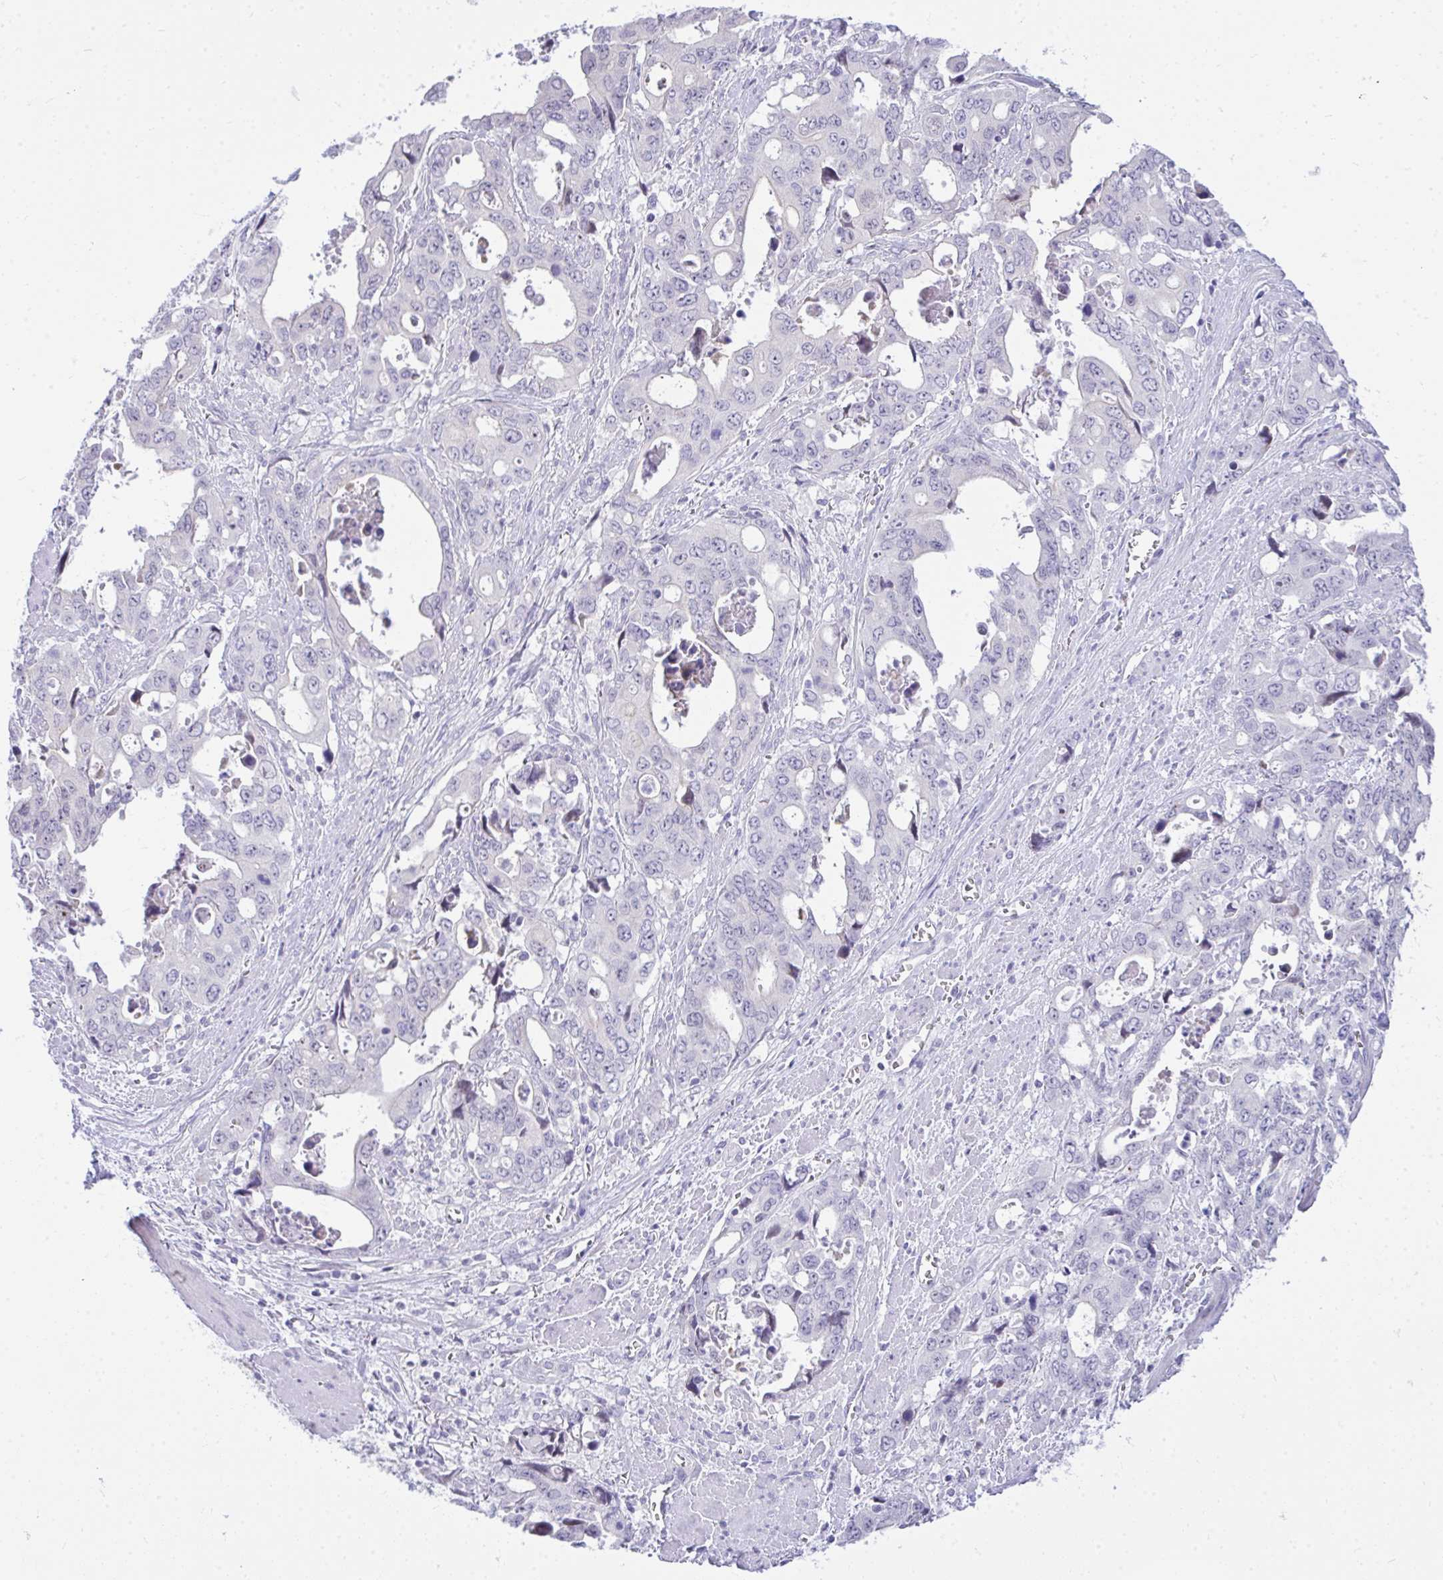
{"staining": {"intensity": "negative", "quantity": "none", "location": "none"}, "tissue": "stomach cancer", "cell_type": "Tumor cells", "image_type": "cancer", "snomed": [{"axis": "morphology", "description": "Adenocarcinoma, NOS"}, {"axis": "topography", "description": "Stomach, upper"}], "caption": "Immunohistochemistry image of stomach cancer stained for a protein (brown), which exhibits no staining in tumor cells.", "gene": "EID3", "patient": {"sex": "male", "age": 74}}